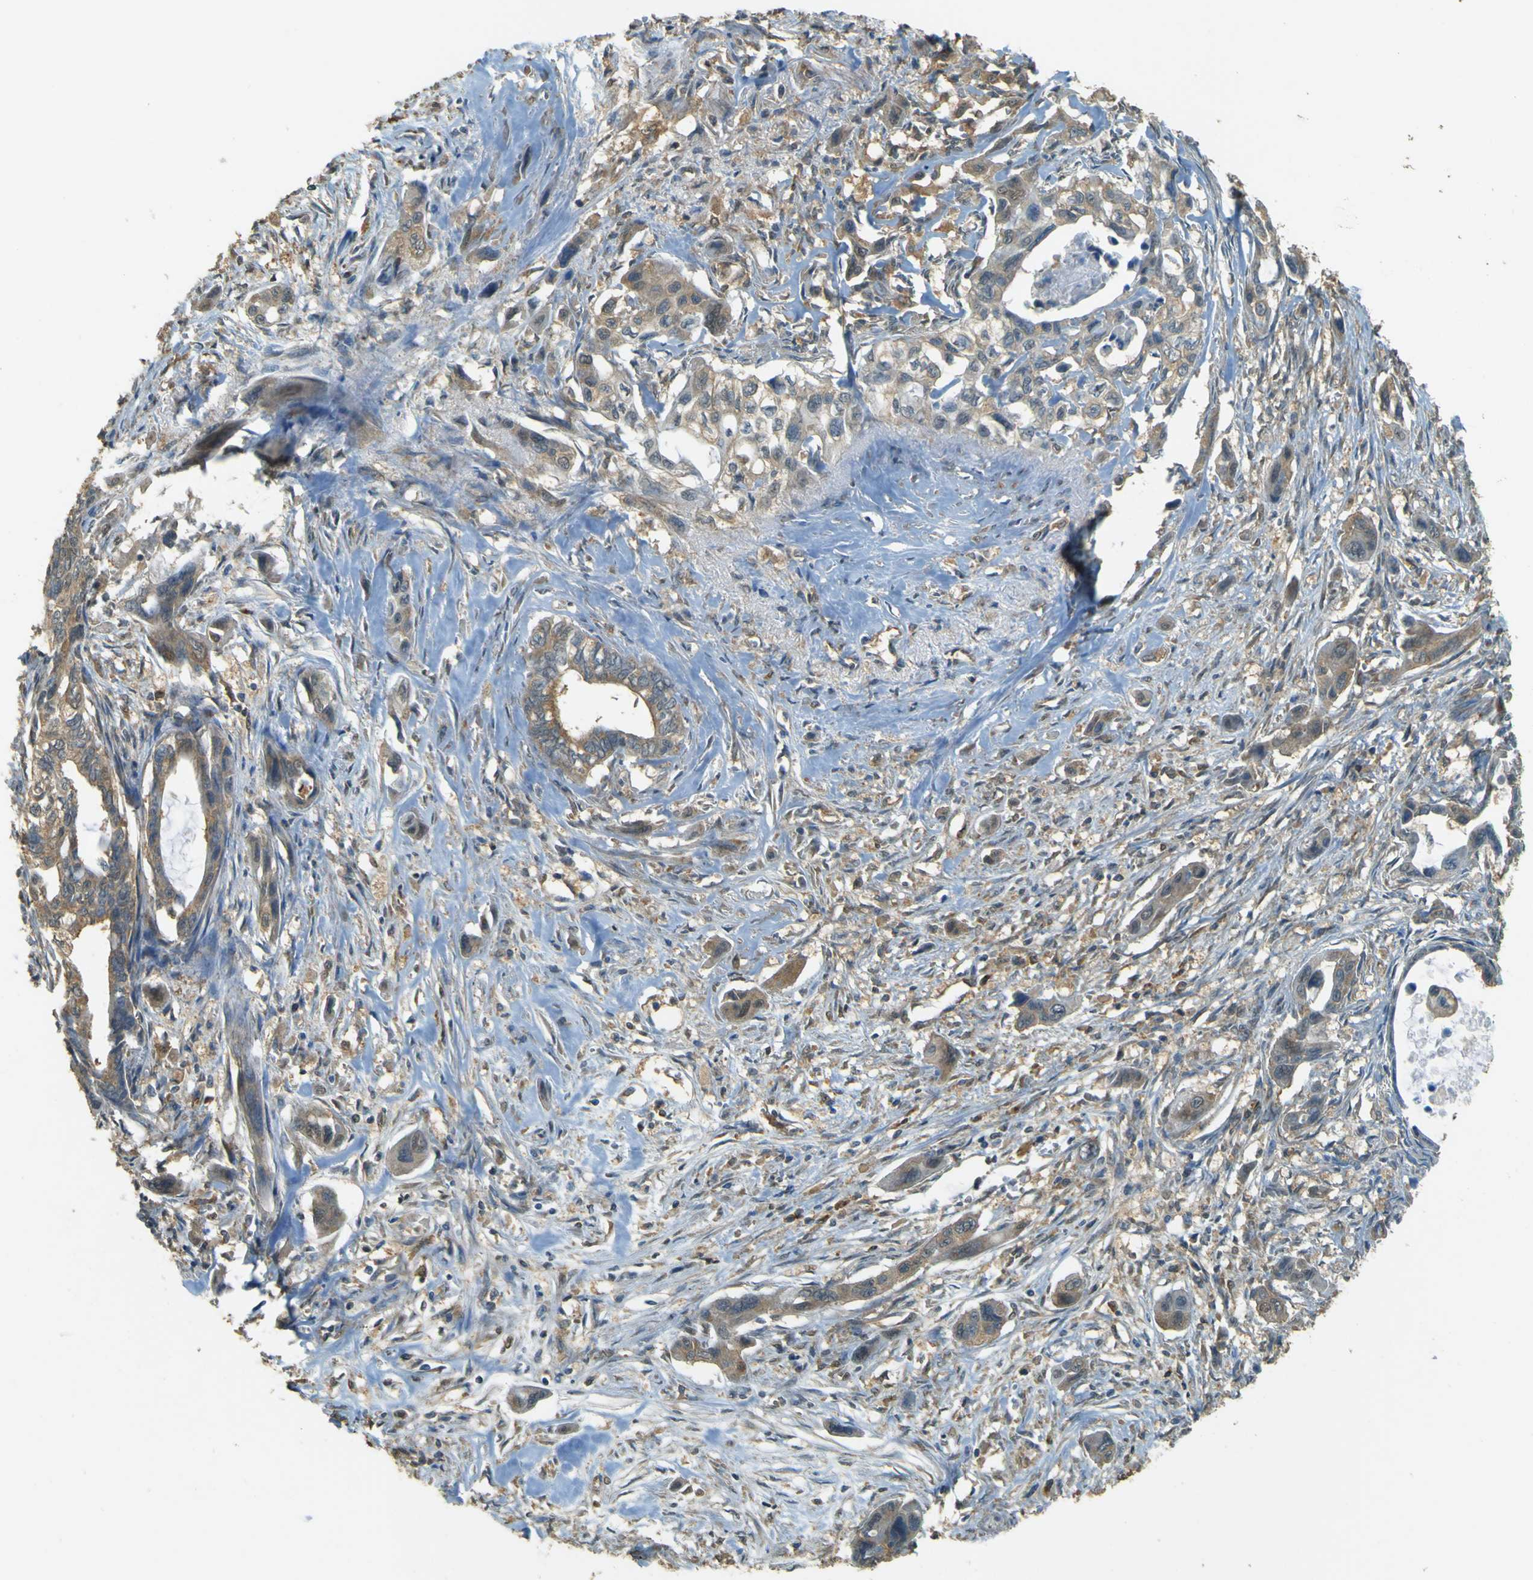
{"staining": {"intensity": "moderate", "quantity": ">75%", "location": "cytoplasmic/membranous"}, "tissue": "pancreatic cancer", "cell_type": "Tumor cells", "image_type": "cancer", "snomed": [{"axis": "morphology", "description": "Adenocarcinoma, NOS"}, {"axis": "topography", "description": "Pancreas"}], "caption": "This is a photomicrograph of immunohistochemistry (IHC) staining of pancreatic cancer, which shows moderate positivity in the cytoplasmic/membranous of tumor cells.", "gene": "GOLGA1", "patient": {"sex": "male", "age": 73}}